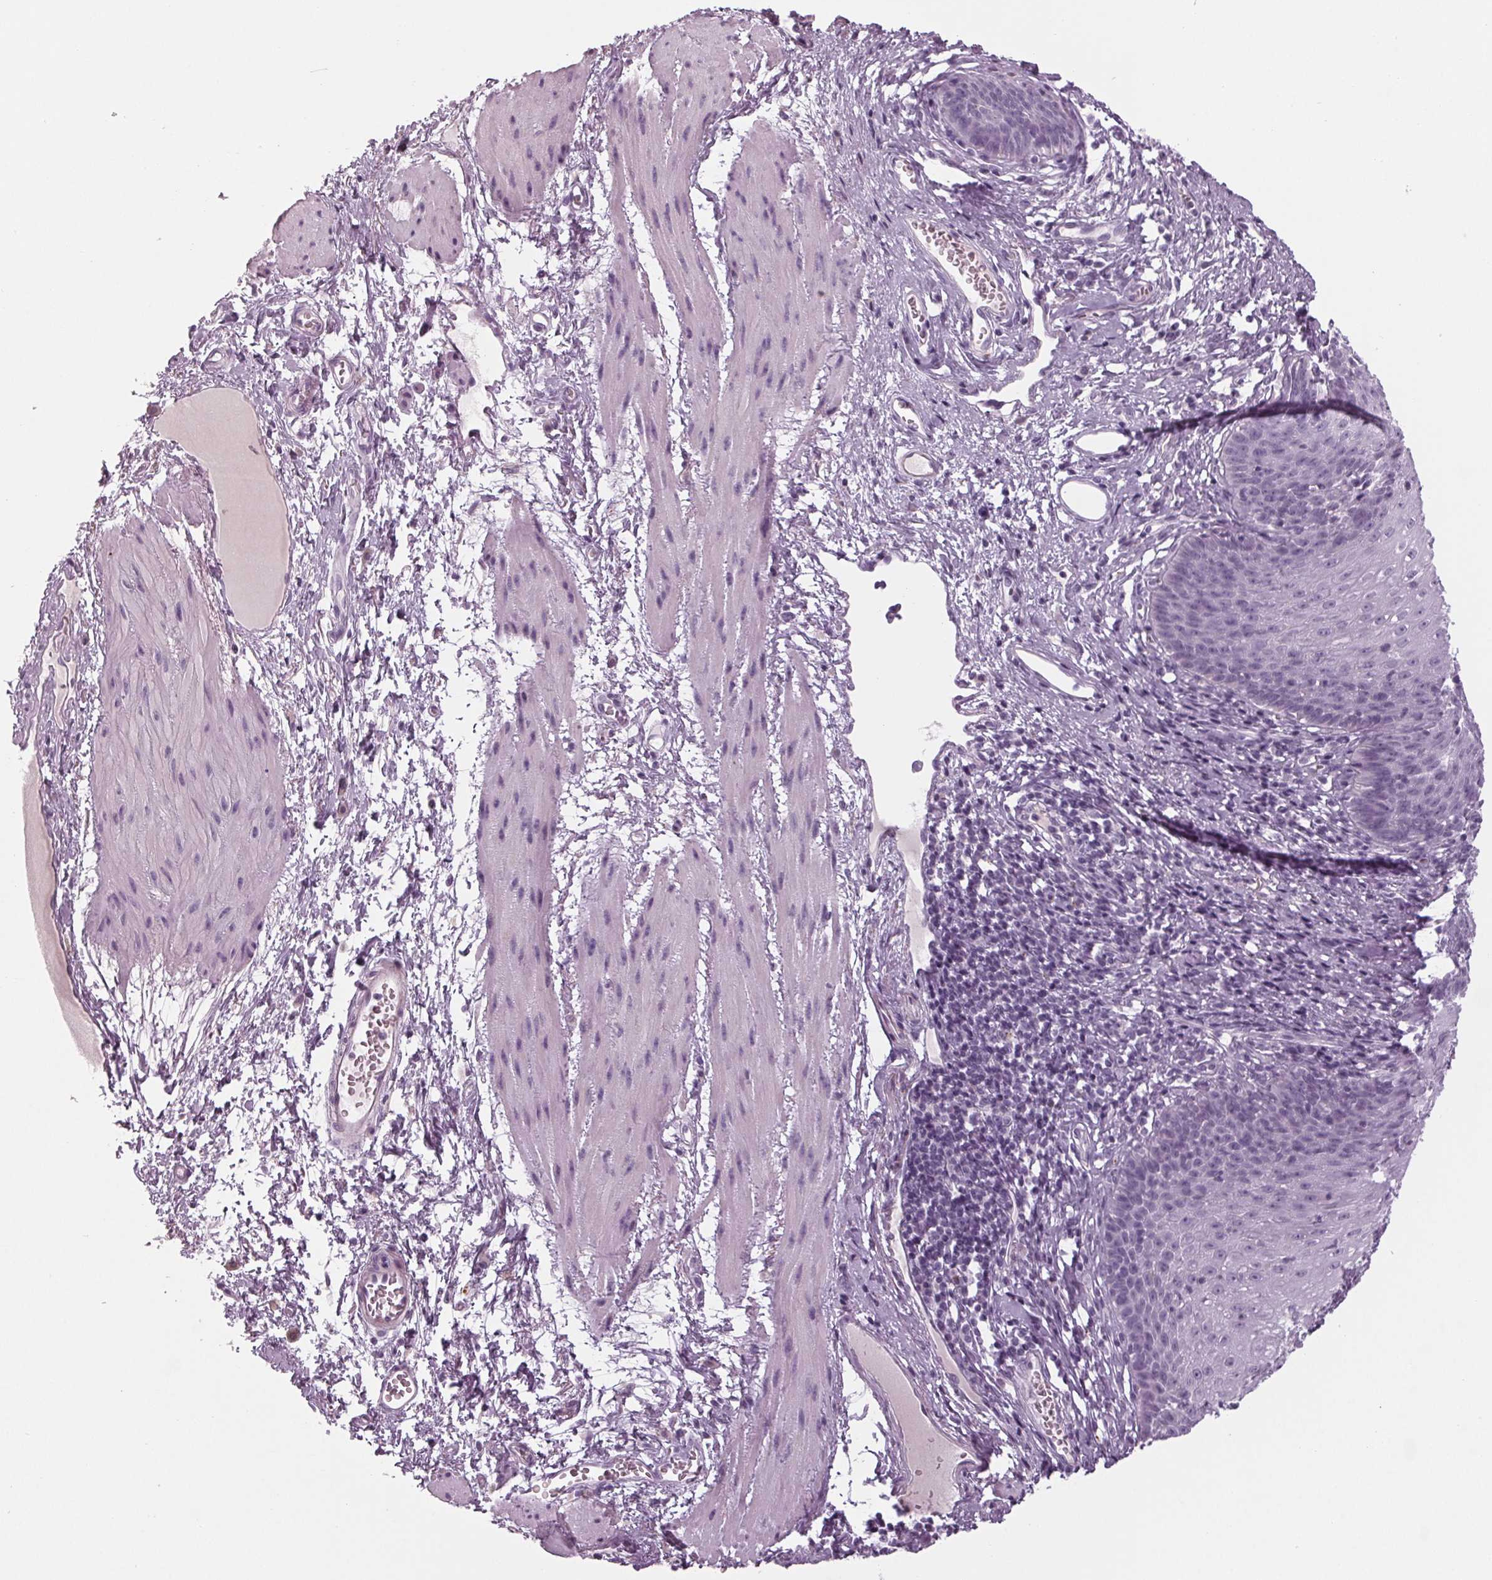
{"staining": {"intensity": "negative", "quantity": "none", "location": "none"}, "tissue": "esophagus", "cell_type": "Squamous epithelial cells", "image_type": "normal", "snomed": [{"axis": "morphology", "description": "Normal tissue, NOS"}, {"axis": "topography", "description": "Esophagus"}], "caption": "Immunohistochemical staining of normal esophagus displays no significant expression in squamous epithelial cells.", "gene": "CYP3A43", "patient": {"sex": "male", "age": 72}}